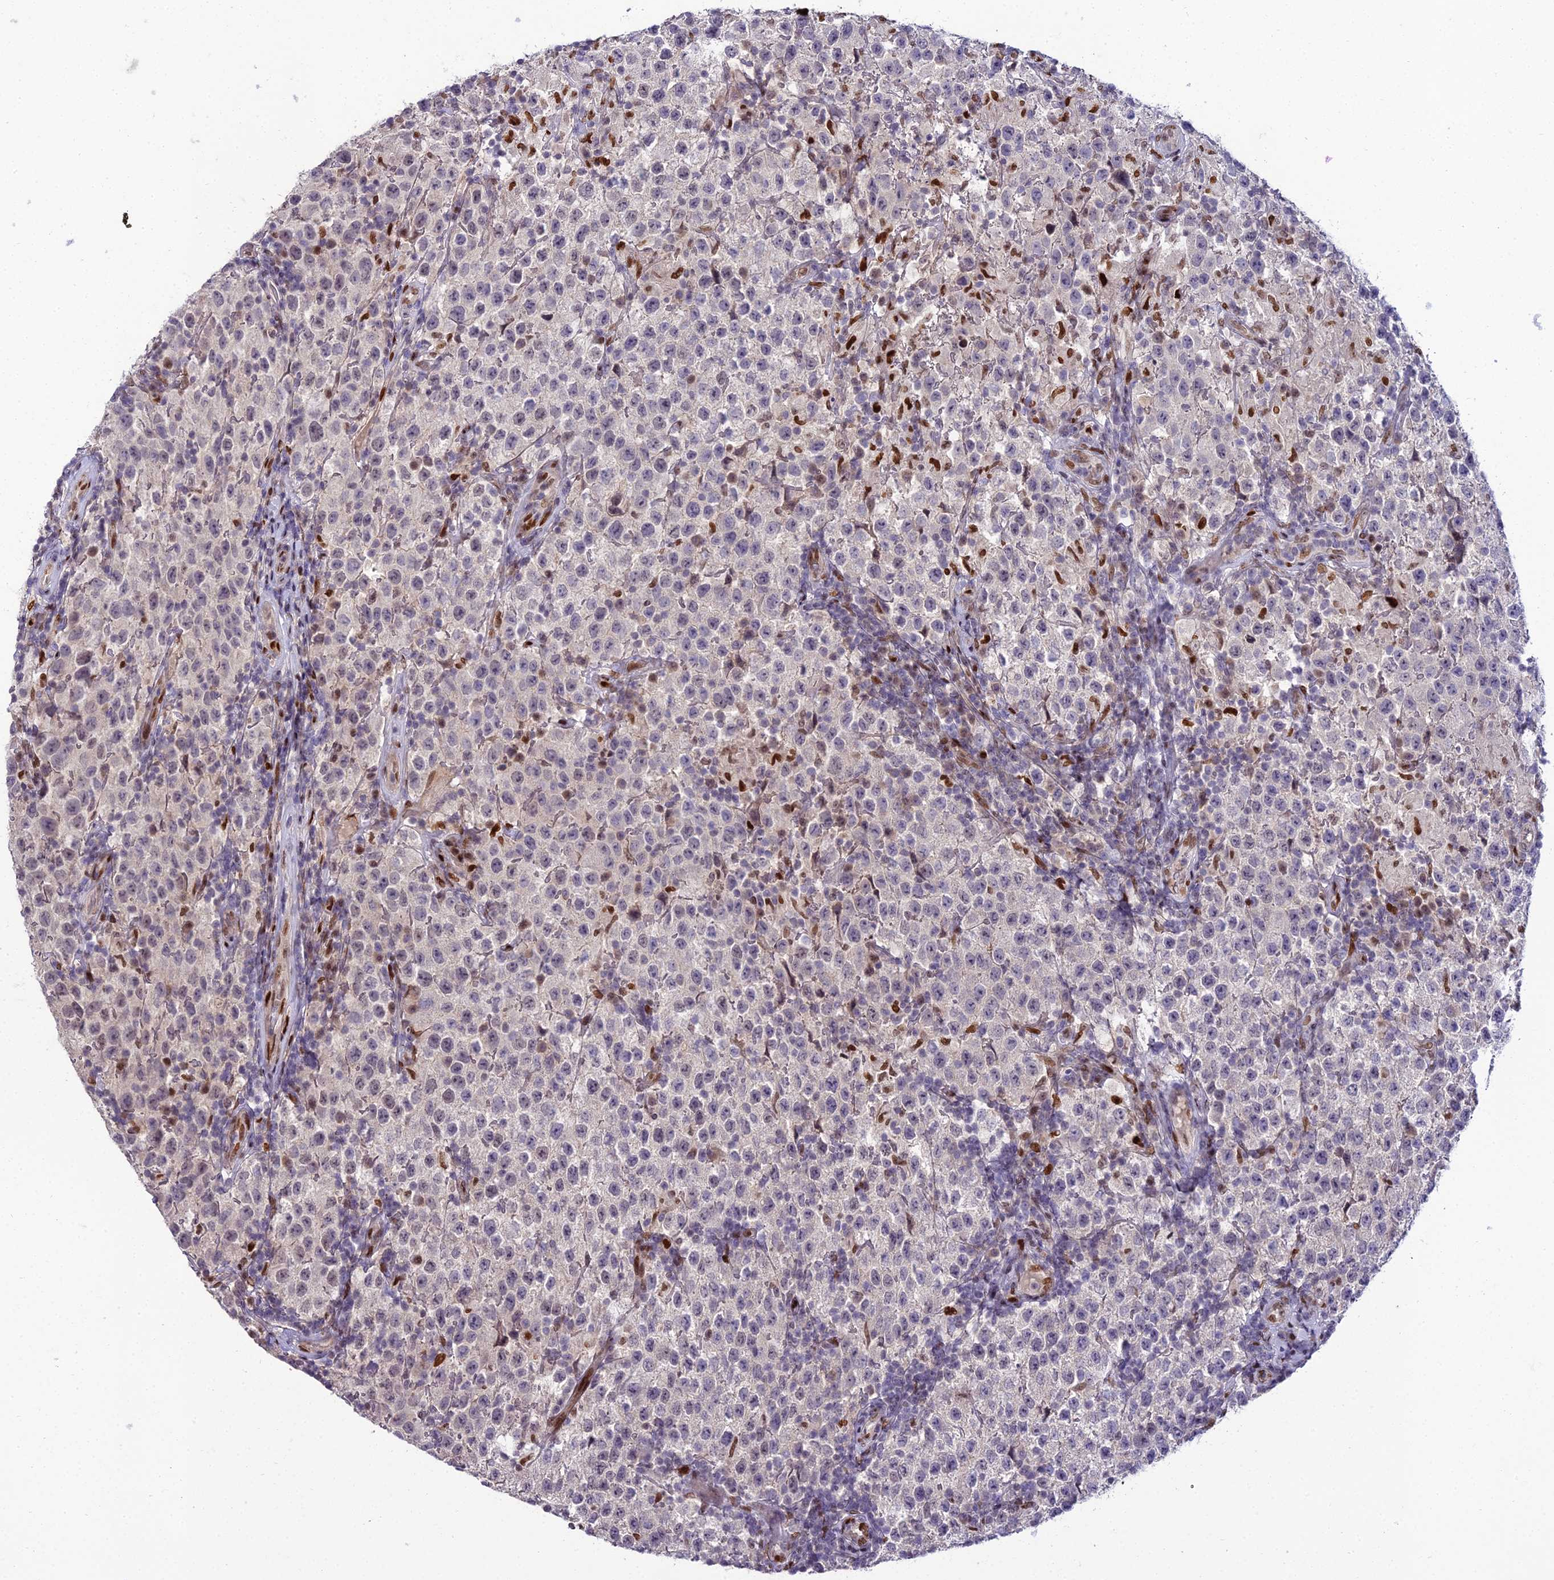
{"staining": {"intensity": "weak", "quantity": "<25%", "location": "nuclear"}, "tissue": "testis cancer", "cell_type": "Tumor cells", "image_type": "cancer", "snomed": [{"axis": "morphology", "description": "Seminoma, NOS"}, {"axis": "morphology", "description": "Carcinoma, Embryonal, NOS"}, {"axis": "topography", "description": "Testis"}], "caption": "A histopathology image of human testis seminoma is negative for staining in tumor cells. Nuclei are stained in blue.", "gene": "ZNF707", "patient": {"sex": "male", "age": 41}}